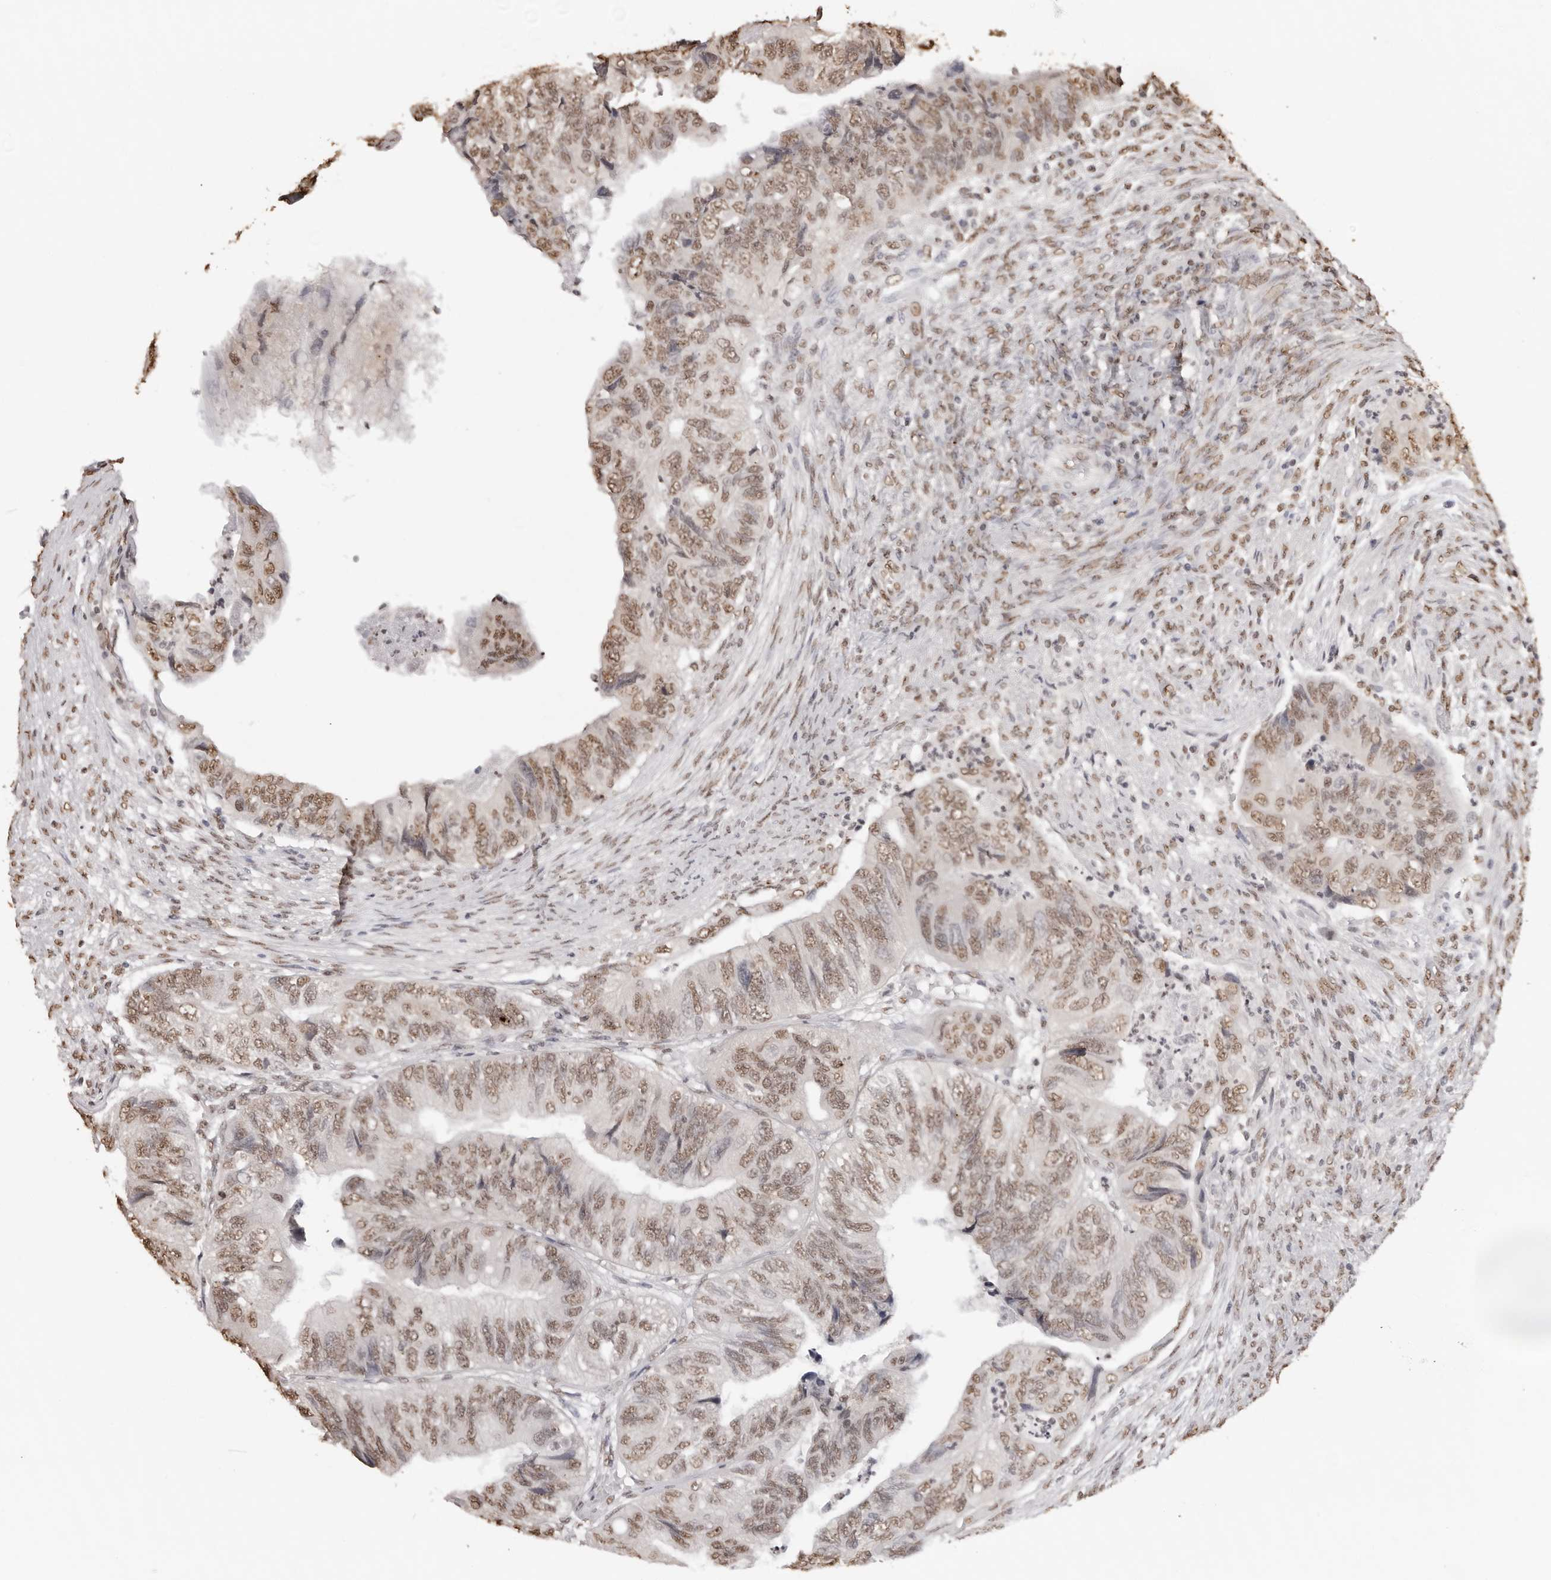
{"staining": {"intensity": "moderate", "quantity": ">75%", "location": "nuclear"}, "tissue": "colorectal cancer", "cell_type": "Tumor cells", "image_type": "cancer", "snomed": [{"axis": "morphology", "description": "Adenocarcinoma, NOS"}, {"axis": "topography", "description": "Rectum"}], "caption": "The histopathology image exhibits immunohistochemical staining of adenocarcinoma (colorectal). There is moderate nuclear positivity is appreciated in approximately >75% of tumor cells.", "gene": "OLIG3", "patient": {"sex": "male", "age": 63}}